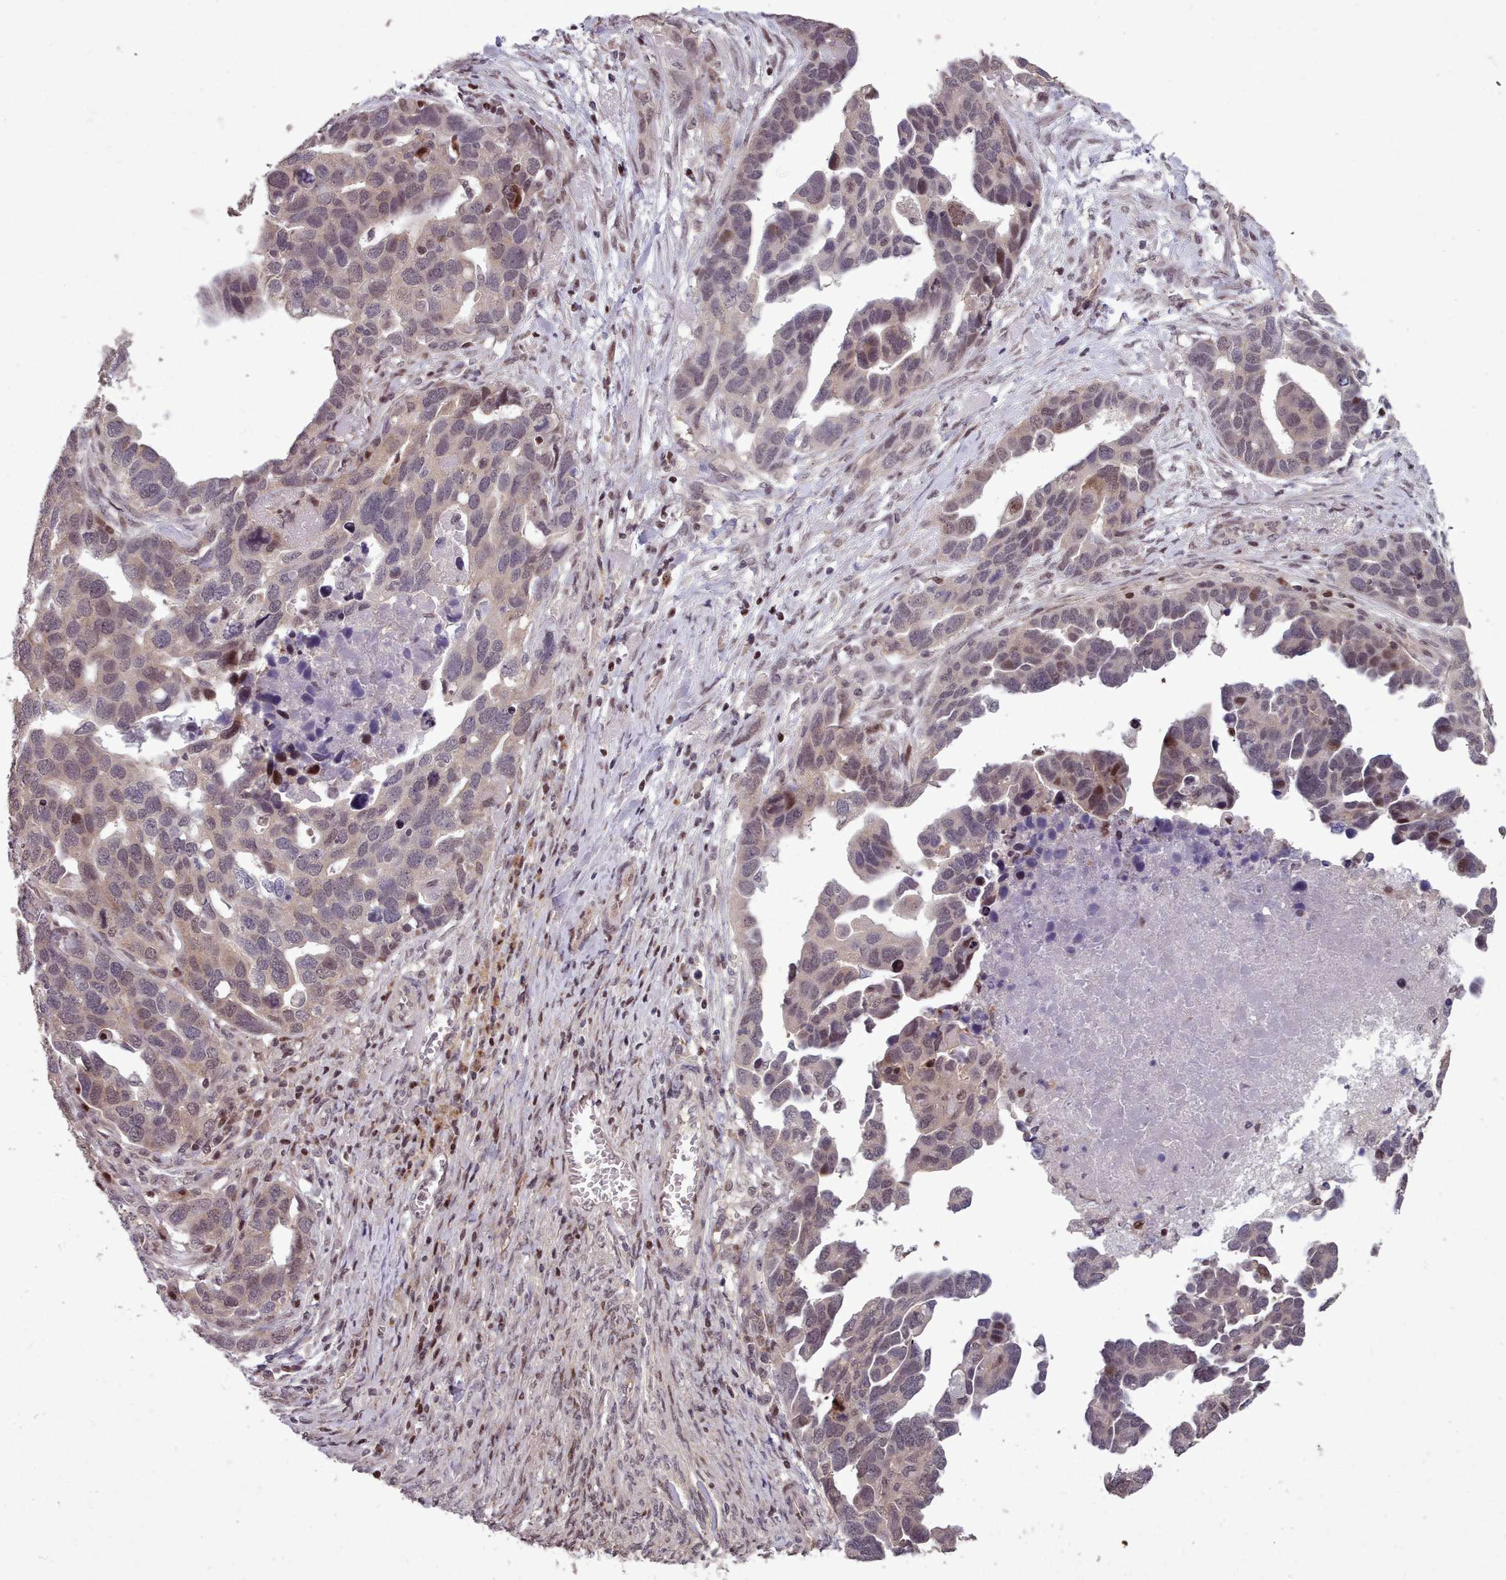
{"staining": {"intensity": "weak", "quantity": "25%-75%", "location": "nuclear"}, "tissue": "ovarian cancer", "cell_type": "Tumor cells", "image_type": "cancer", "snomed": [{"axis": "morphology", "description": "Cystadenocarcinoma, serous, NOS"}, {"axis": "topography", "description": "Ovary"}], "caption": "Immunohistochemical staining of human serous cystadenocarcinoma (ovarian) demonstrates low levels of weak nuclear positivity in approximately 25%-75% of tumor cells.", "gene": "ENSA", "patient": {"sex": "female", "age": 54}}